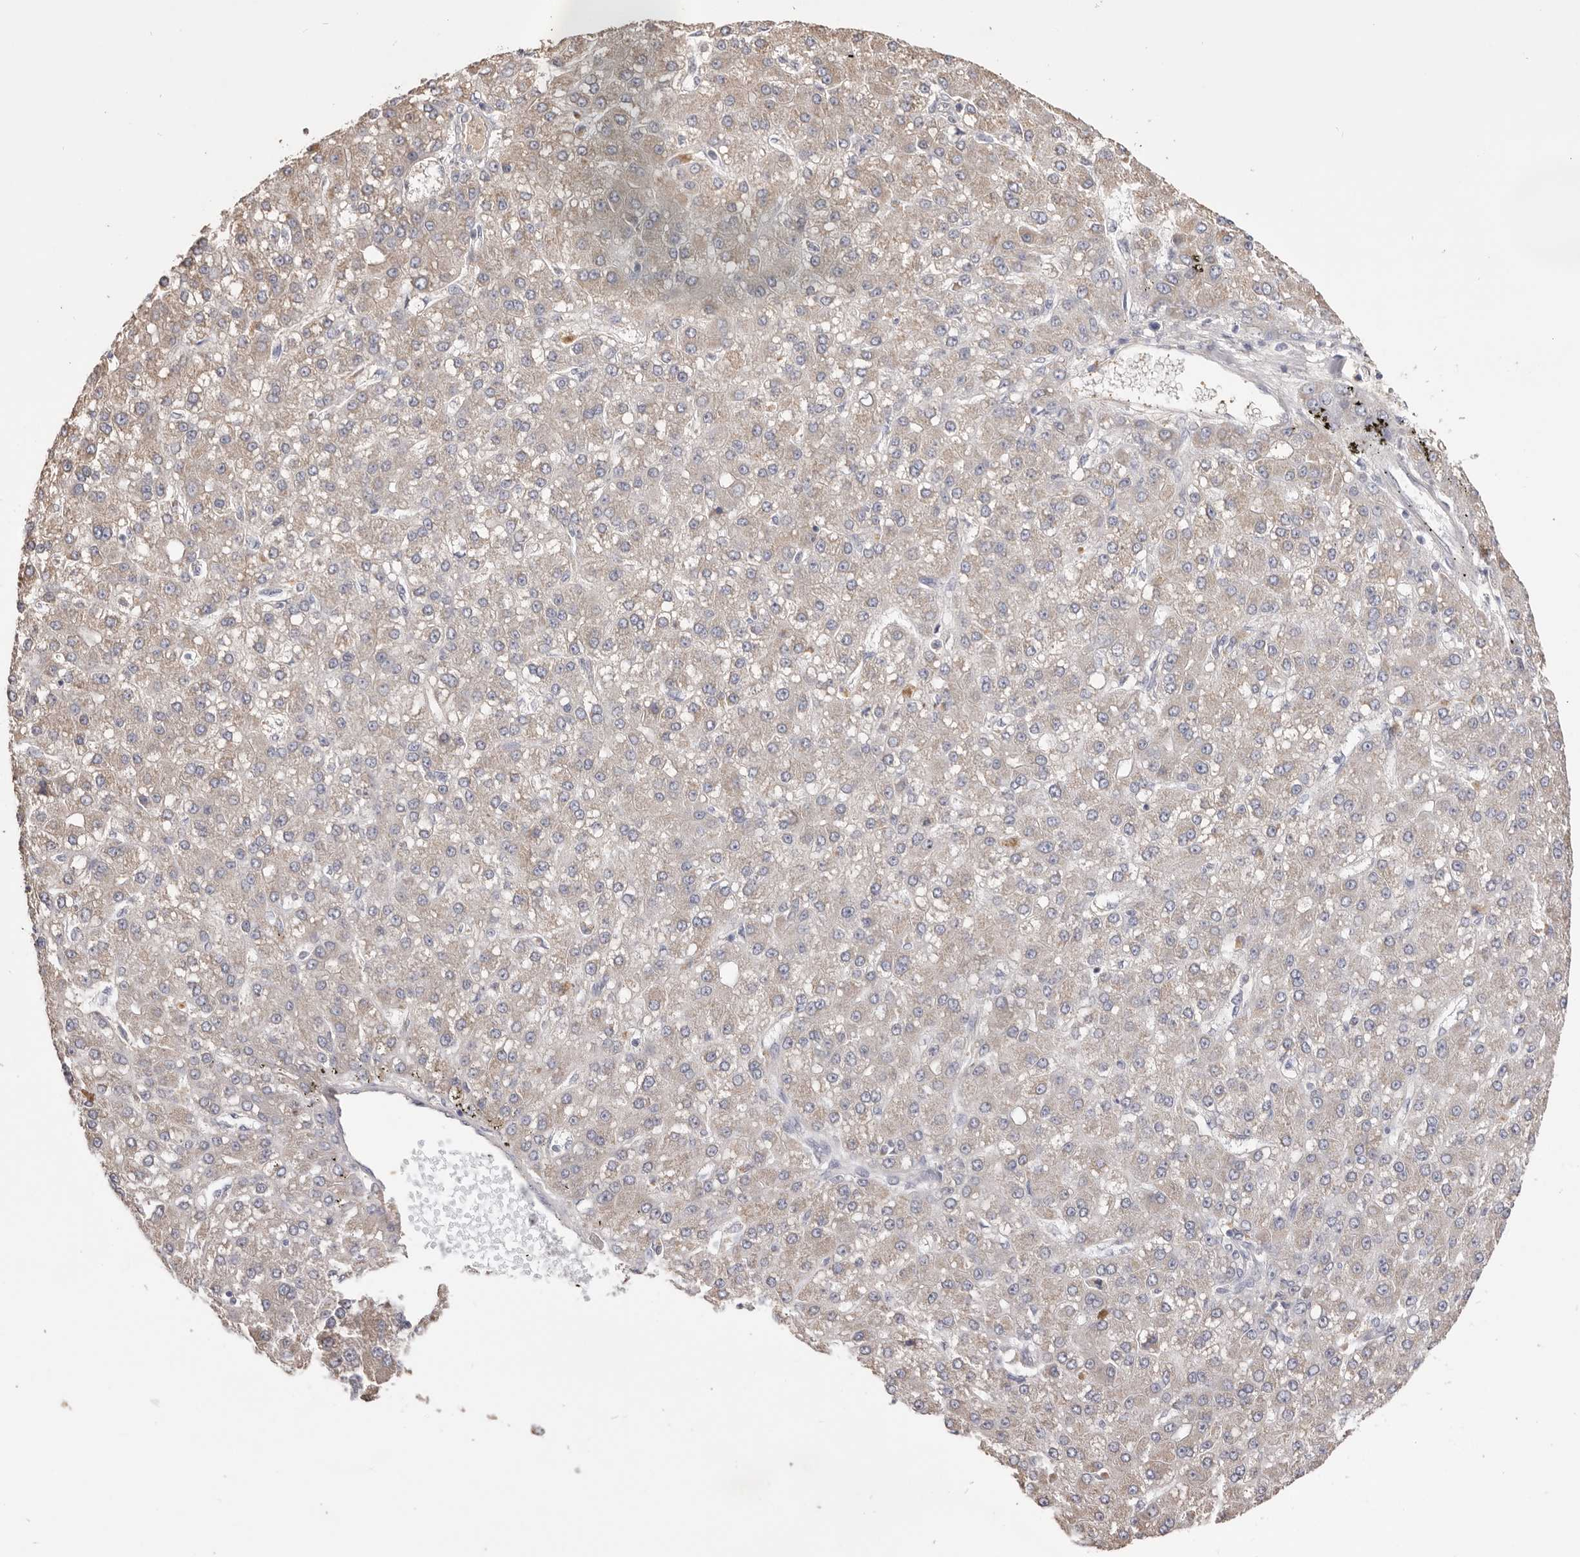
{"staining": {"intensity": "weak", "quantity": "<25%", "location": "cytoplasmic/membranous"}, "tissue": "liver cancer", "cell_type": "Tumor cells", "image_type": "cancer", "snomed": [{"axis": "morphology", "description": "Carcinoma, Hepatocellular, NOS"}, {"axis": "topography", "description": "Liver"}], "caption": "A histopathology image of liver cancer (hepatocellular carcinoma) stained for a protein displays no brown staining in tumor cells.", "gene": "HCAR2", "patient": {"sex": "male", "age": 67}}